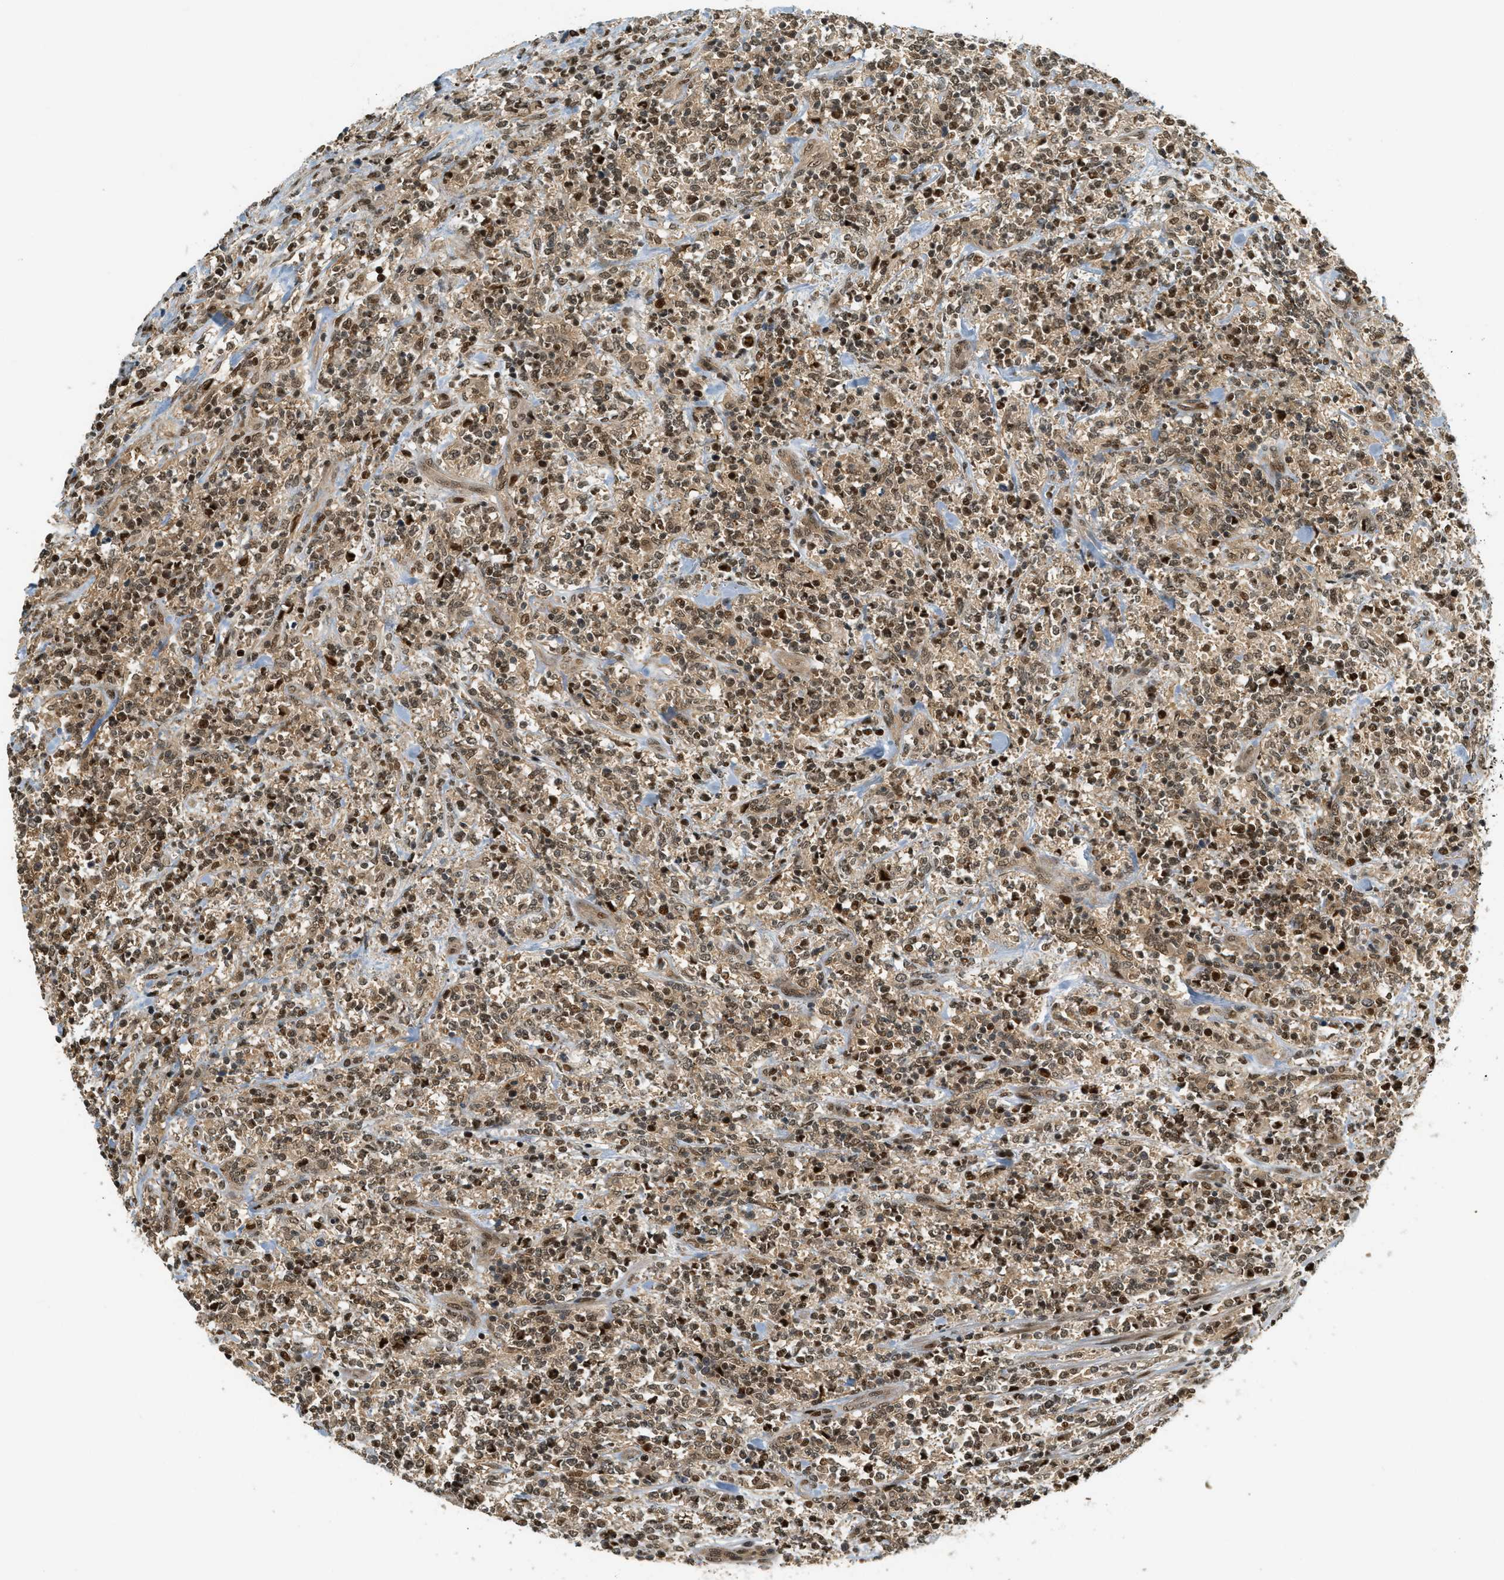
{"staining": {"intensity": "moderate", "quantity": ">75%", "location": "cytoplasmic/membranous,nuclear"}, "tissue": "lymphoma", "cell_type": "Tumor cells", "image_type": "cancer", "snomed": [{"axis": "morphology", "description": "Malignant lymphoma, non-Hodgkin's type, High grade"}, {"axis": "topography", "description": "Soft tissue"}], "caption": "This is a histology image of immunohistochemistry (IHC) staining of lymphoma, which shows moderate staining in the cytoplasmic/membranous and nuclear of tumor cells.", "gene": "FOXM1", "patient": {"sex": "male", "age": 18}}